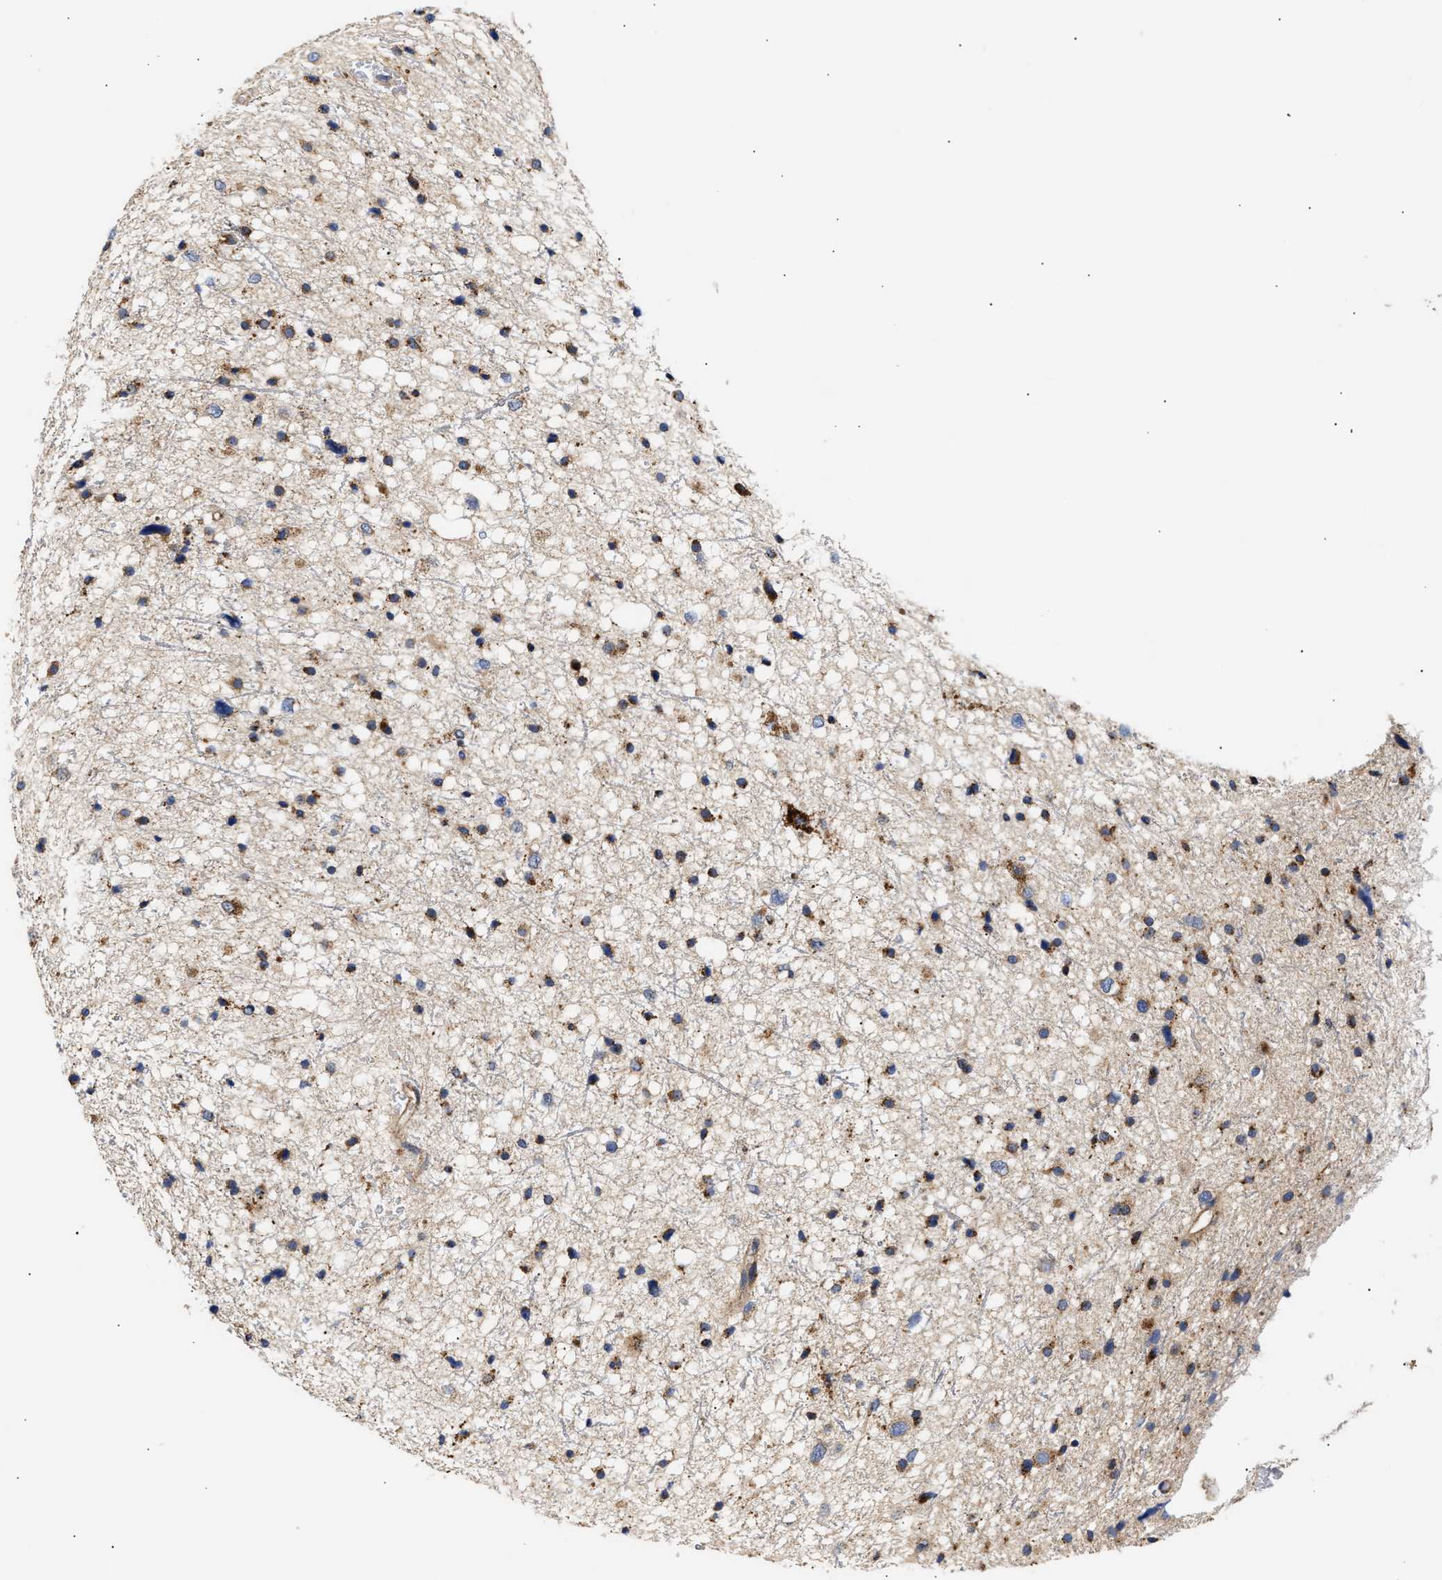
{"staining": {"intensity": "moderate", "quantity": ">75%", "location": "cytoplasmic/membranous"}, "tissue": "glioma", "cell_type": "Tumor cells", "image_type": "cancer", "snomed": [{"axis": "morphology", "description": "Glioma, malignant, Low grade"}, {"axis": "topography", "description": "Brain"}], "caption": "Immunohistochemistry of human malignant glioma (low-grade) reveals medium levels of moderate cytoplasmic/membranous positivity in approximately >75% of tumor cells. (Brightfield microscopy of DAB IHC at high magnification).", "gene": "CCDC146", "patient": {"sex": "female", "age": 37}}